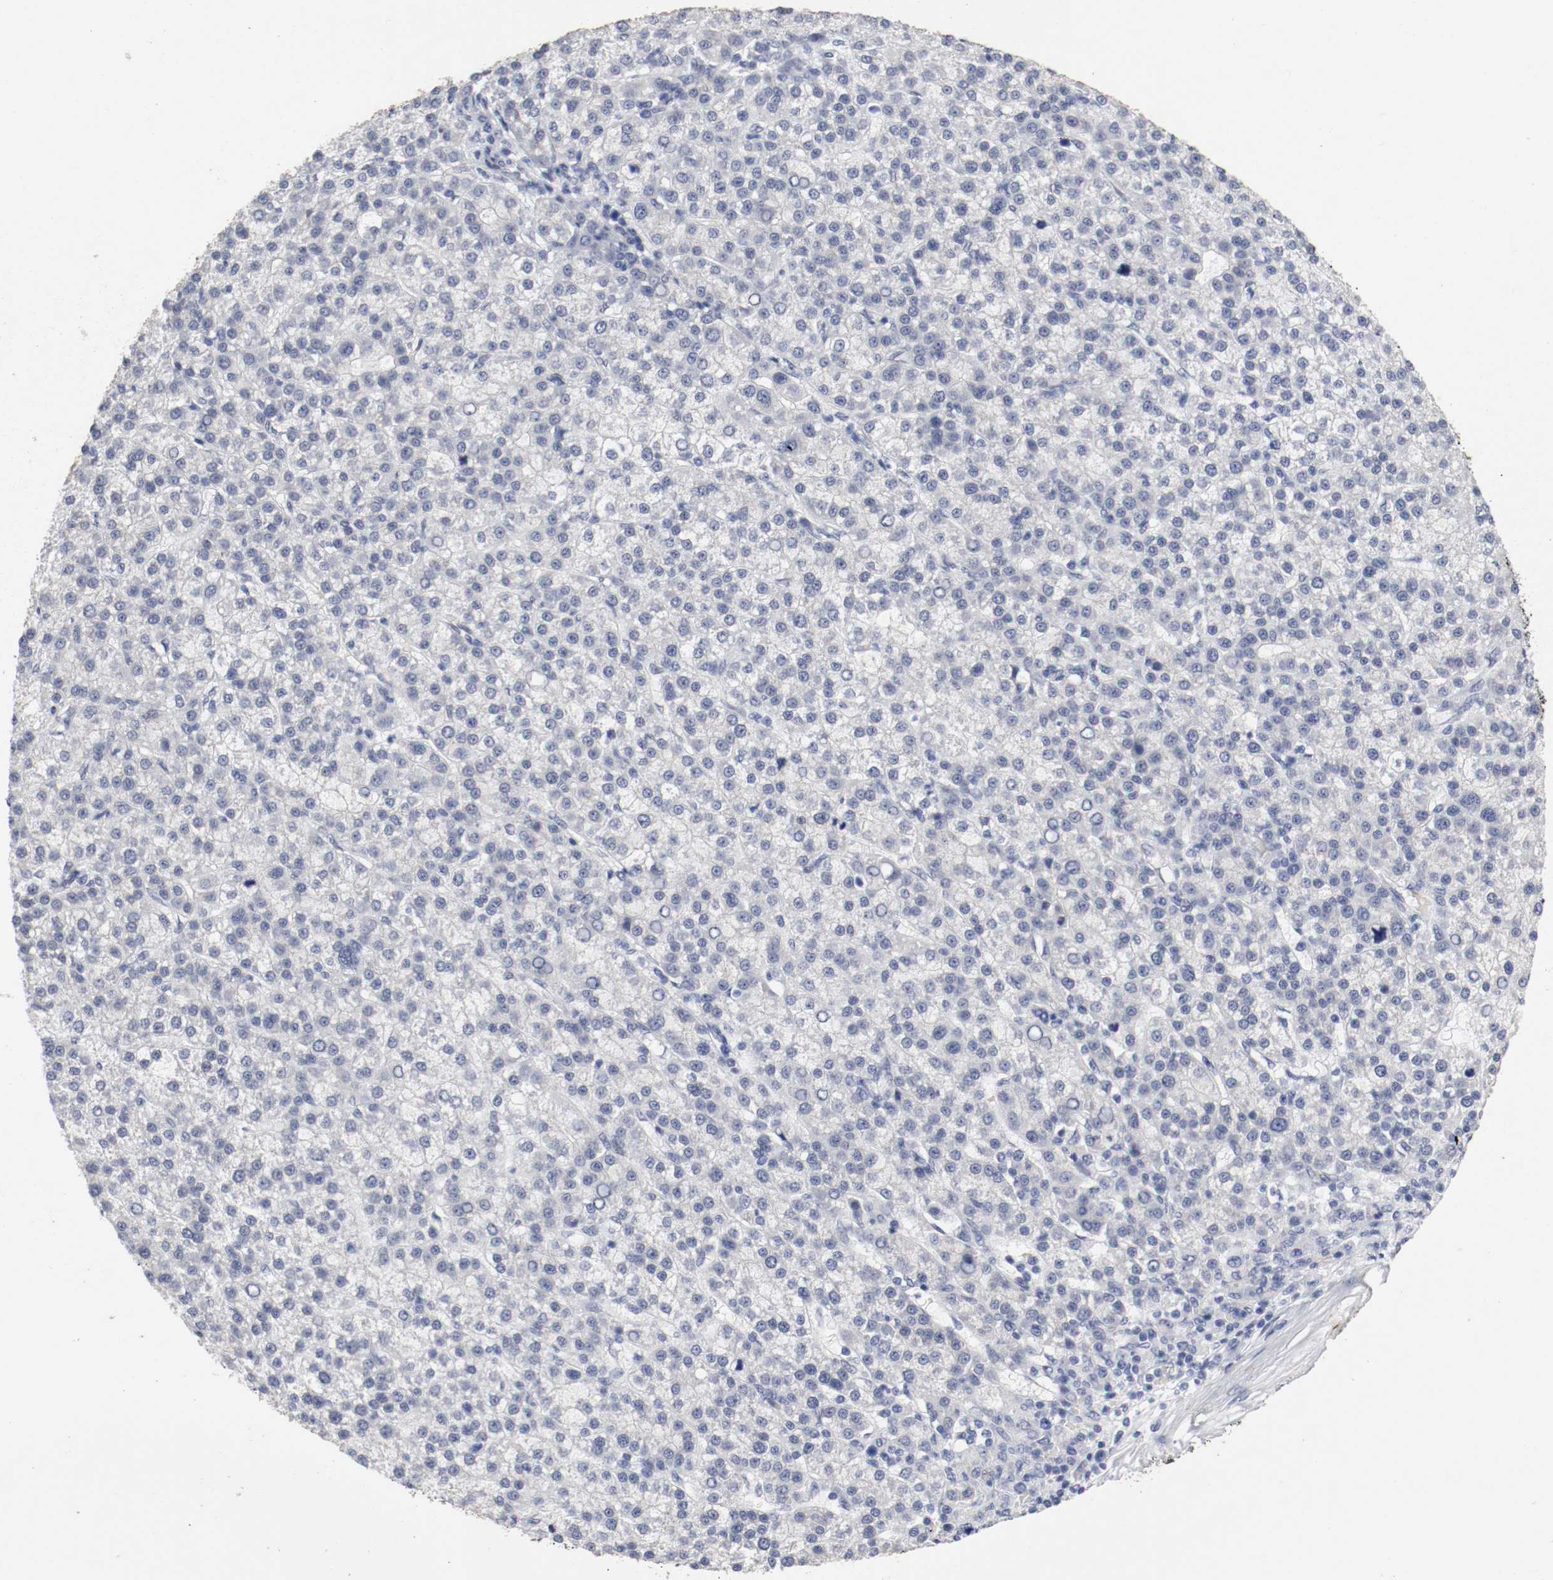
{"staining": {"intensity": "negative", "quantity": "none", "location": "none"}, "tissue": "liver cancer", "cell_type": "Tumor cells", "image_type": "cancer", "snomed": [{"axis": "morphology", "description": "Carcinoma, Hepatocellular, NOS"}, {"axis": "topography", "description": "Liver"}], "caption": "This is an IHC photomicrograph of human liver cancer (hepatocellular carcinoma). There is no staining in tumor cells.", "gene": "KIT", "patient": {"sex": "female", "age": 58}}